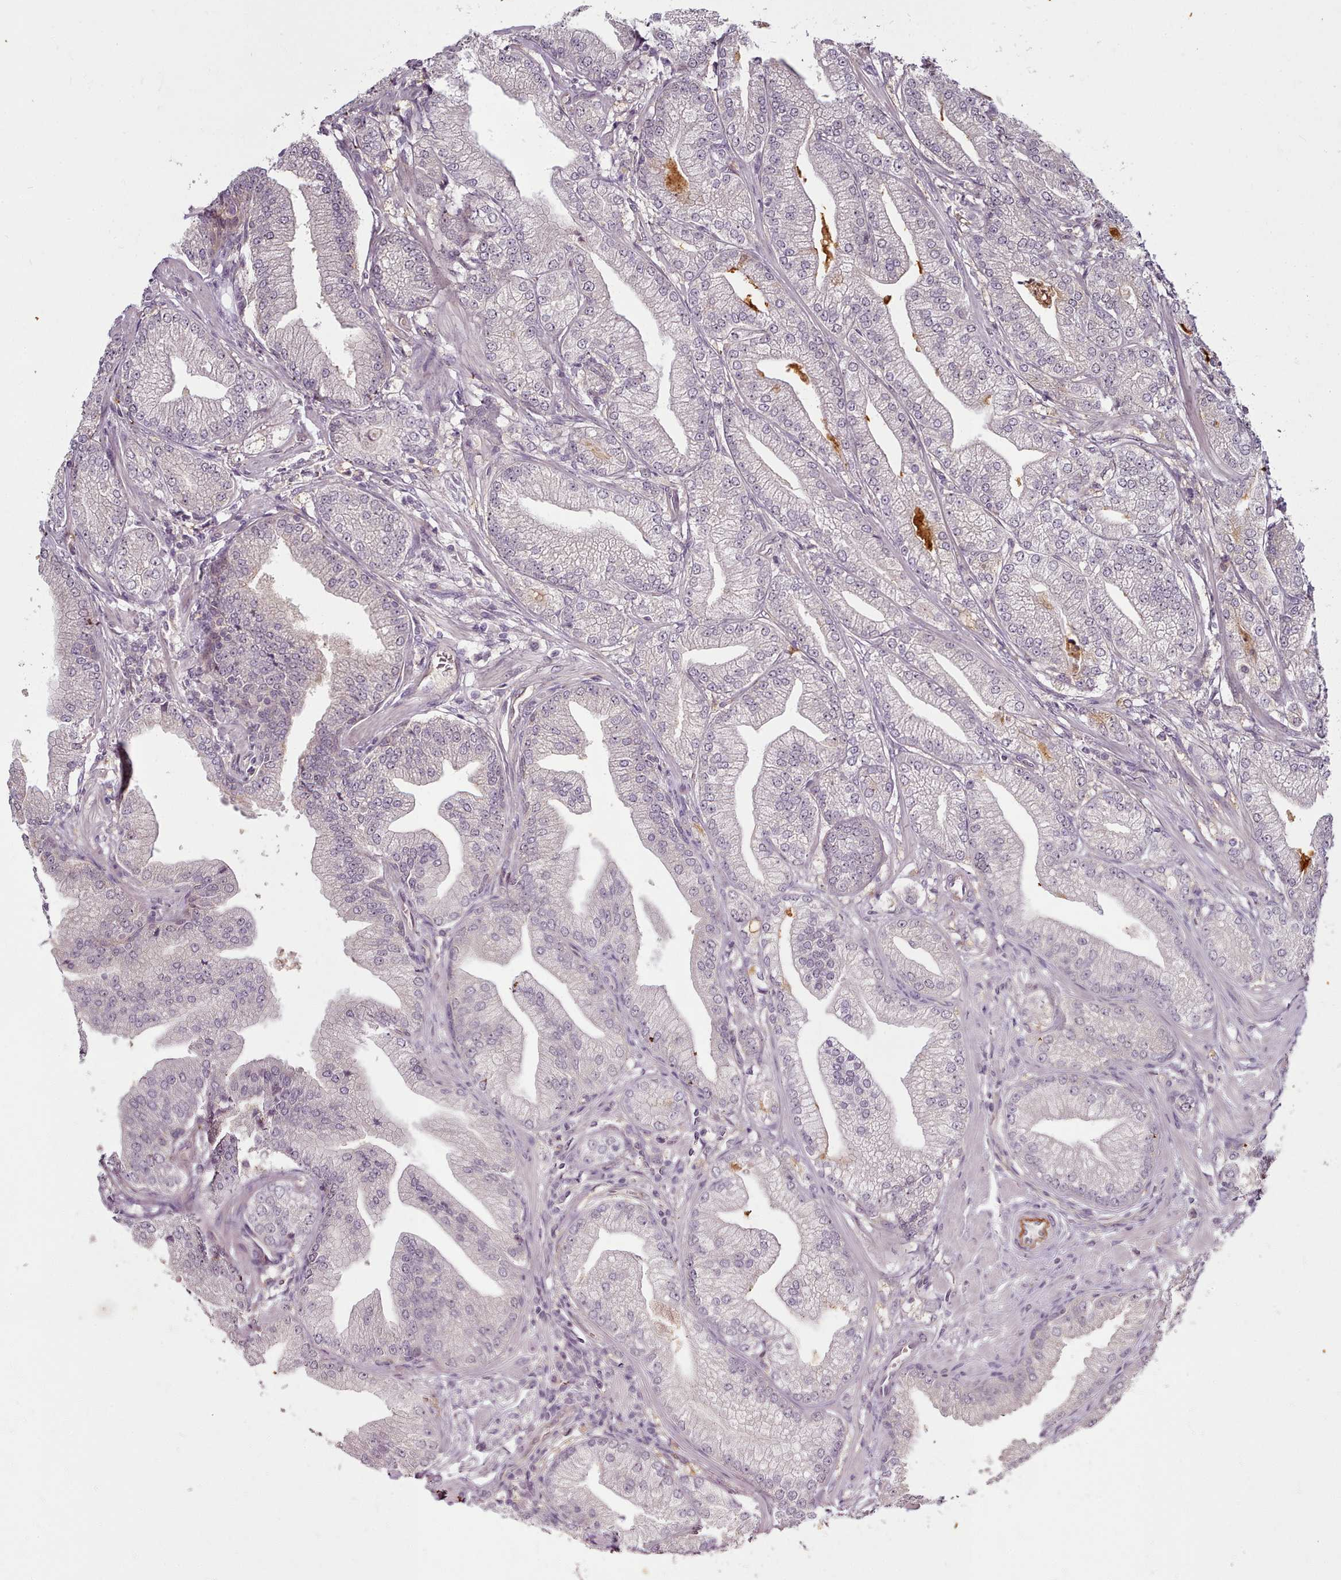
{"staining": {"intensity": "negative", "quantity": "none", "location": "none"}, "tissue": "prostate cancer", "cell_type": "Tumor cells", "image_type": "cancer", "snomed": [{"axis": "morphology", "description": "Adenocarcinoma, Low grade"}, {"axis": "topography", "description": "Prostate"}], "caption": "Immunohistochemistry micrograph of prostate adenocarcinoma (low-grade) stained for a protein (brown), which displays no positivity in tumor cells. (Stains: DAB (3,3'-diaminobenzidine) IHC with hematoxylin counter stain, Microscopy: brightfield microscopy at high magnification).", "gene": "C1QTNF5", "patient": {"sex": "male", "age": 55}}